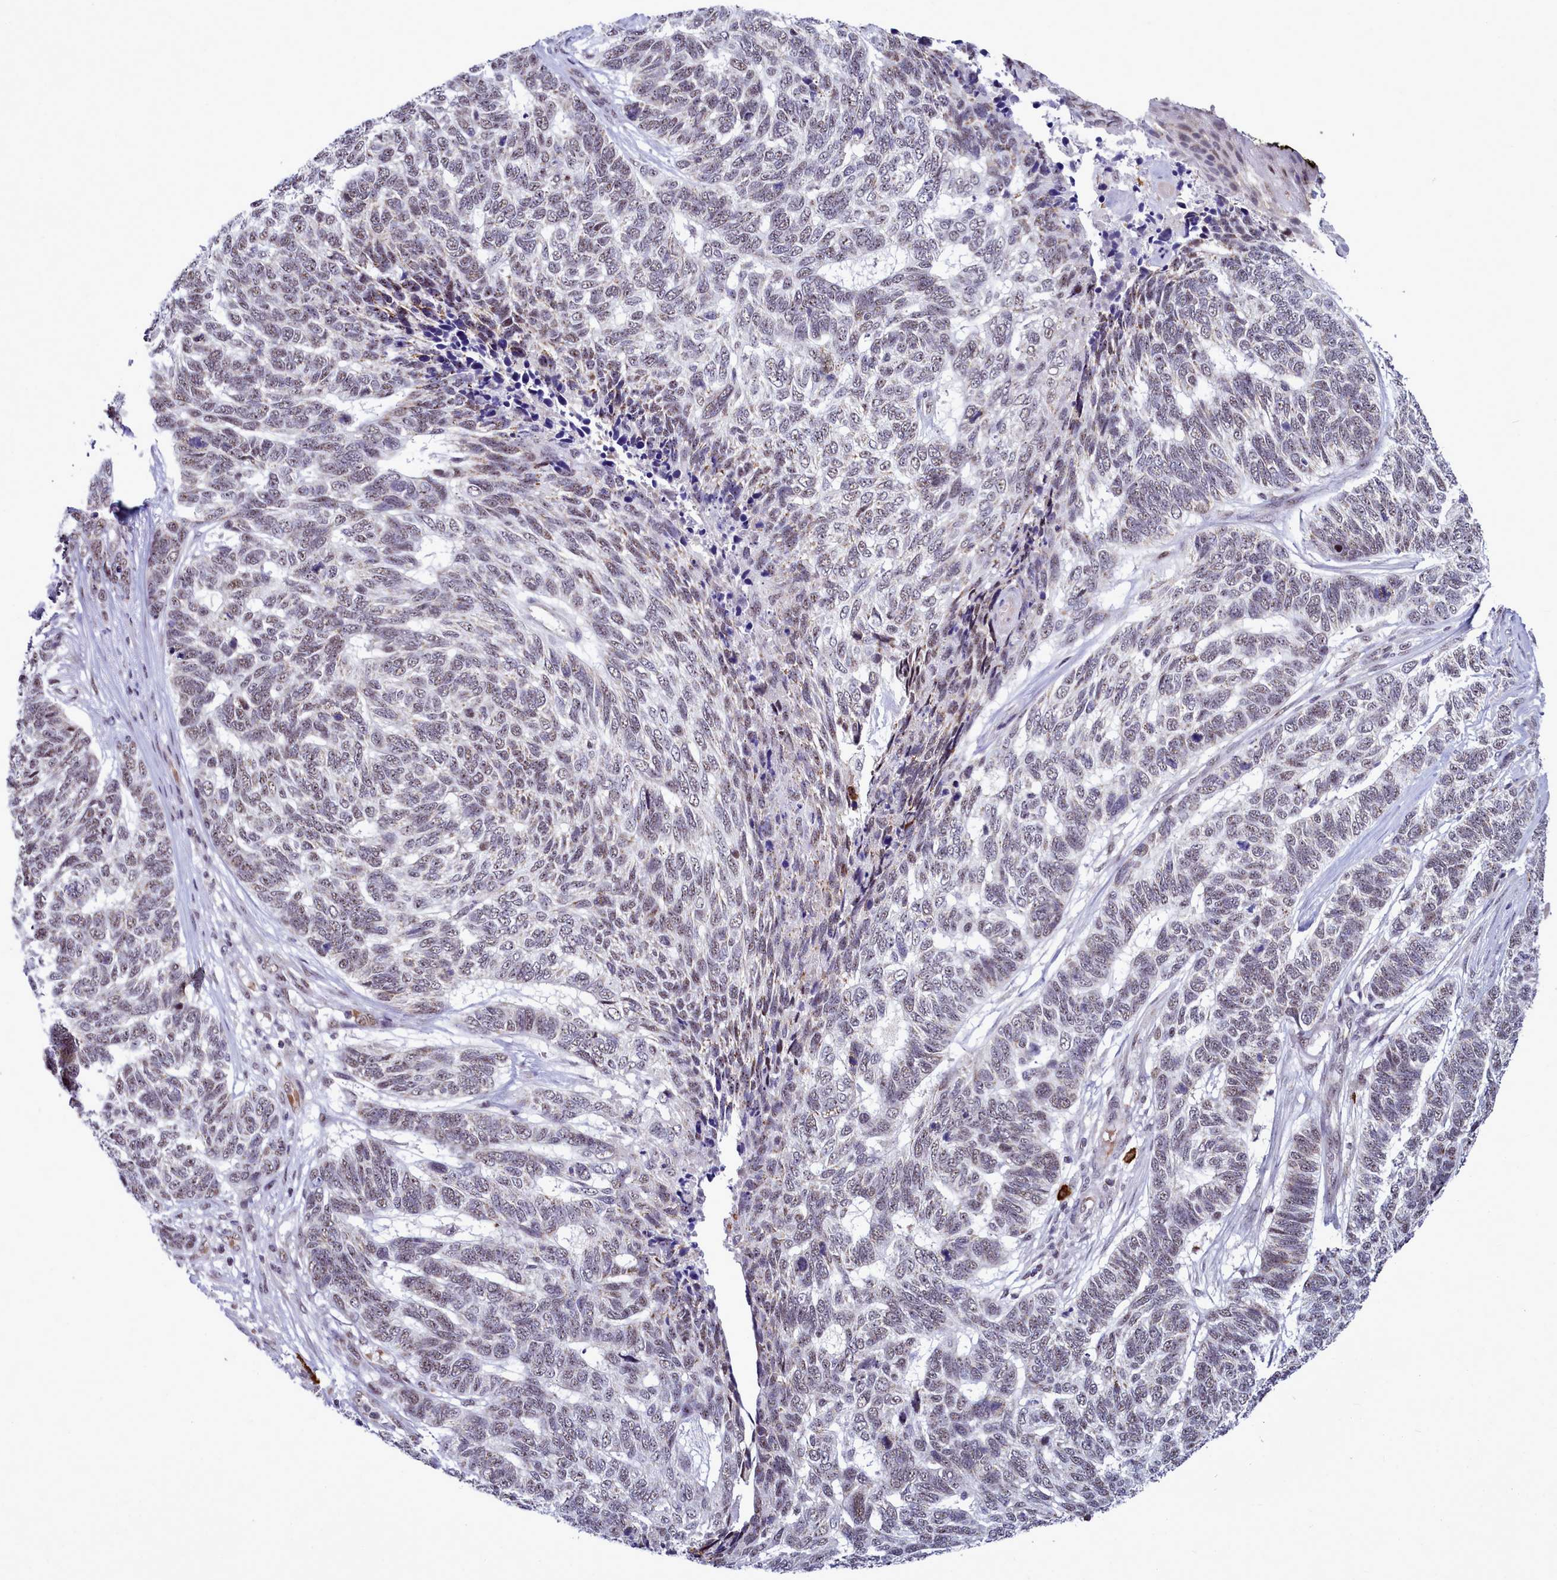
{"staining": {"intensity": "weak", "quantity": "25%-75%", "location": "cytoplasmic/membranous,nuclear"}, "tissue": "skin cancer", "cell_type": "Tumor cells", "image_type": "cancer", "snomed": [{"axis": "morphology", "description": "Basal cell carcinoma"}, {"axis": "topography", "description": "Skin"}], "caption": "Skin basal cell carcinoma stained for a protein exhibits weak cytoplasmic/membranous and nuclear positivity in tumor cells.", "gene": "POM121L2", "patient": {"sex": "female", "age": 65}}